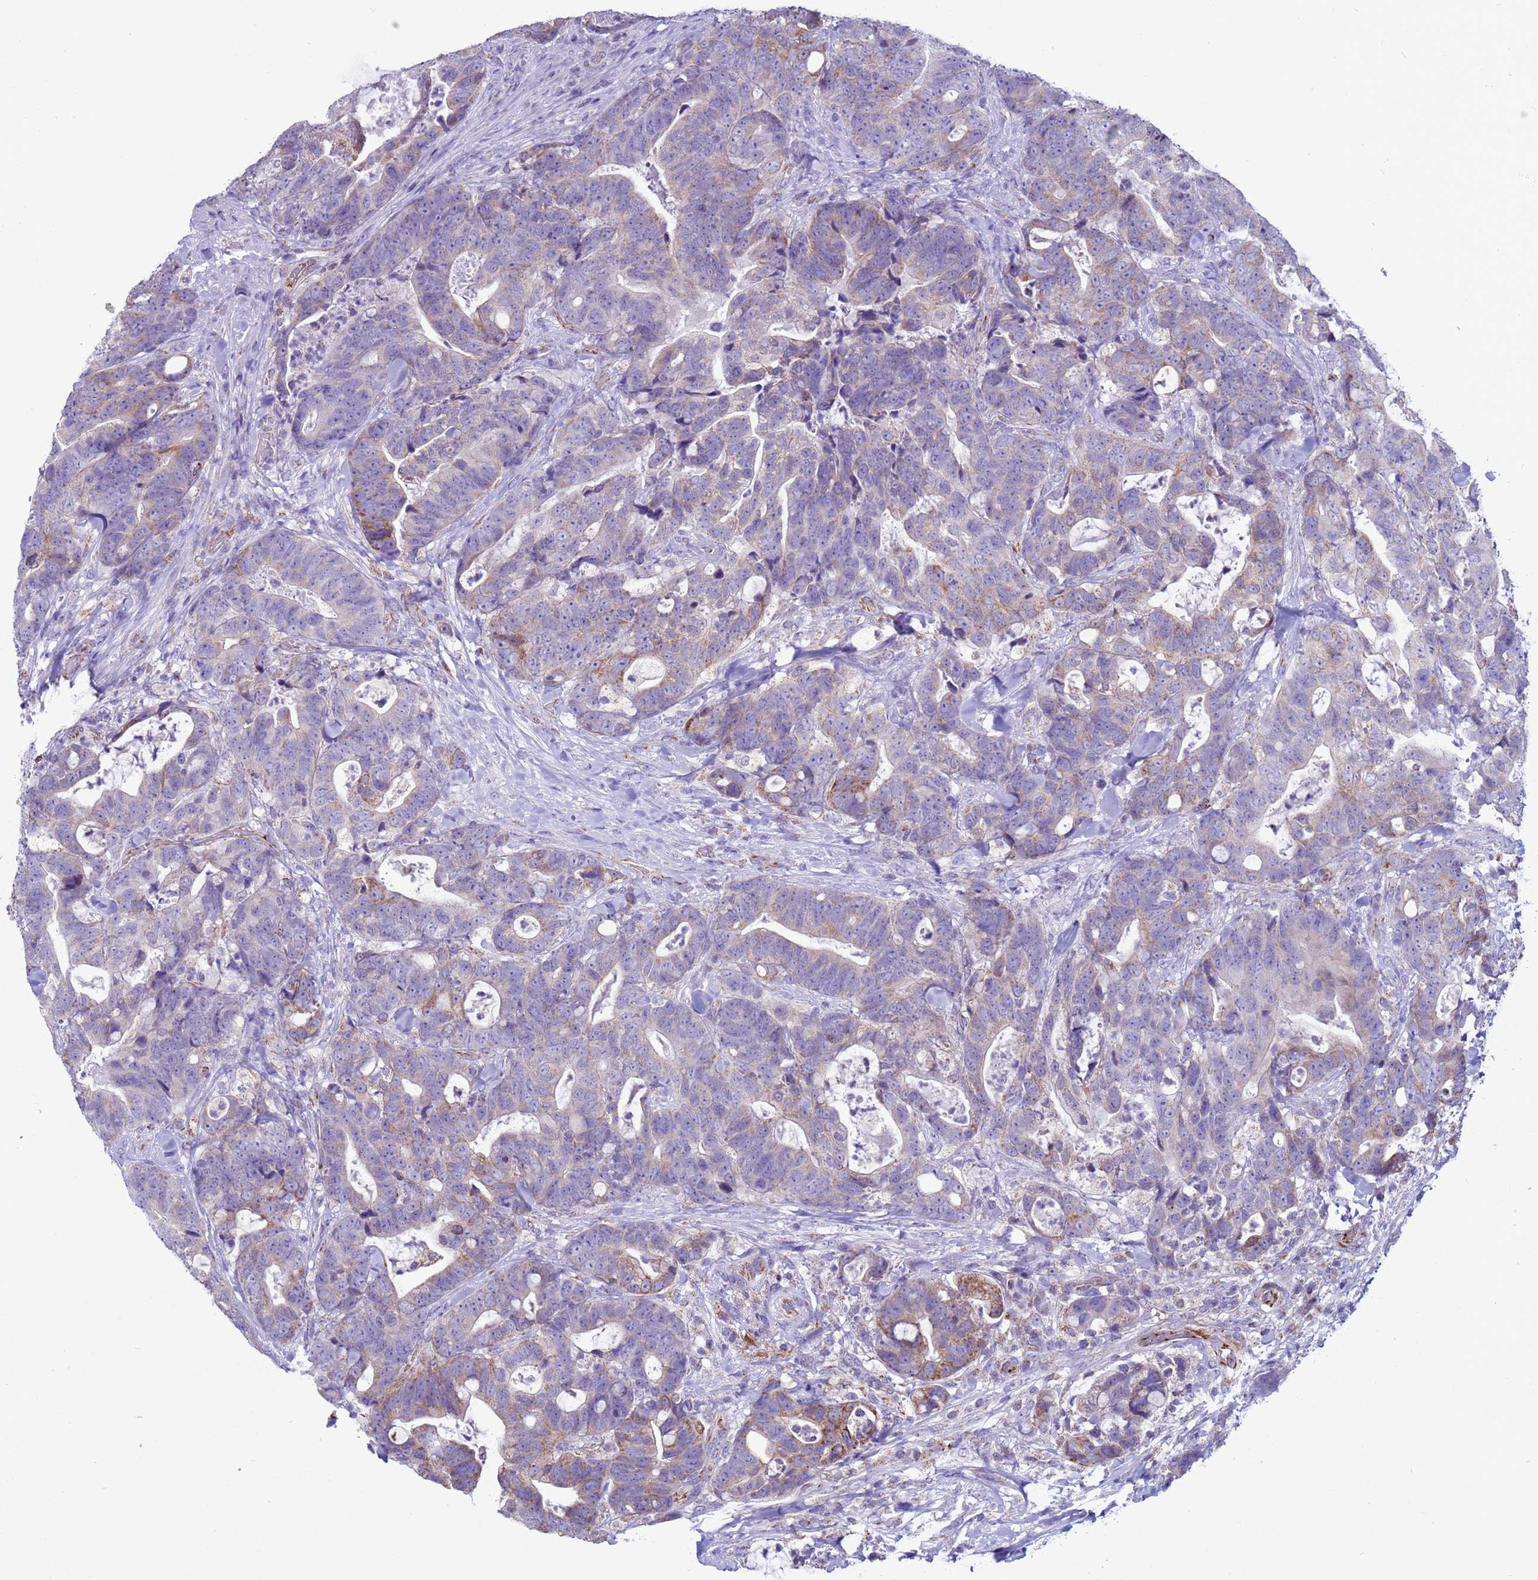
{"staining": {"intensity": "moderate", "quantity": "<25%", "location": "cytoplasmic/membranous"}, "tissue": "colorectal cancer", "cell_type": "Tumor cells", "image_type": "cancer", "snomed": [{"axis": "morphology", "description": "Adenocarcinoma, NOS"}, {"axis": "topography", "description": "Colon"}], "caption": "This image displays adenocarcinoma (colorectal) stained with immunohistochemistry to label a protein in brown. The cytoplasmic/membranous of tumor cells show moderate positivity for the protein. Nuclei are counter-stained blue.", "gene": "NCALD", "patient": {"sex": "female", "age": 82}}